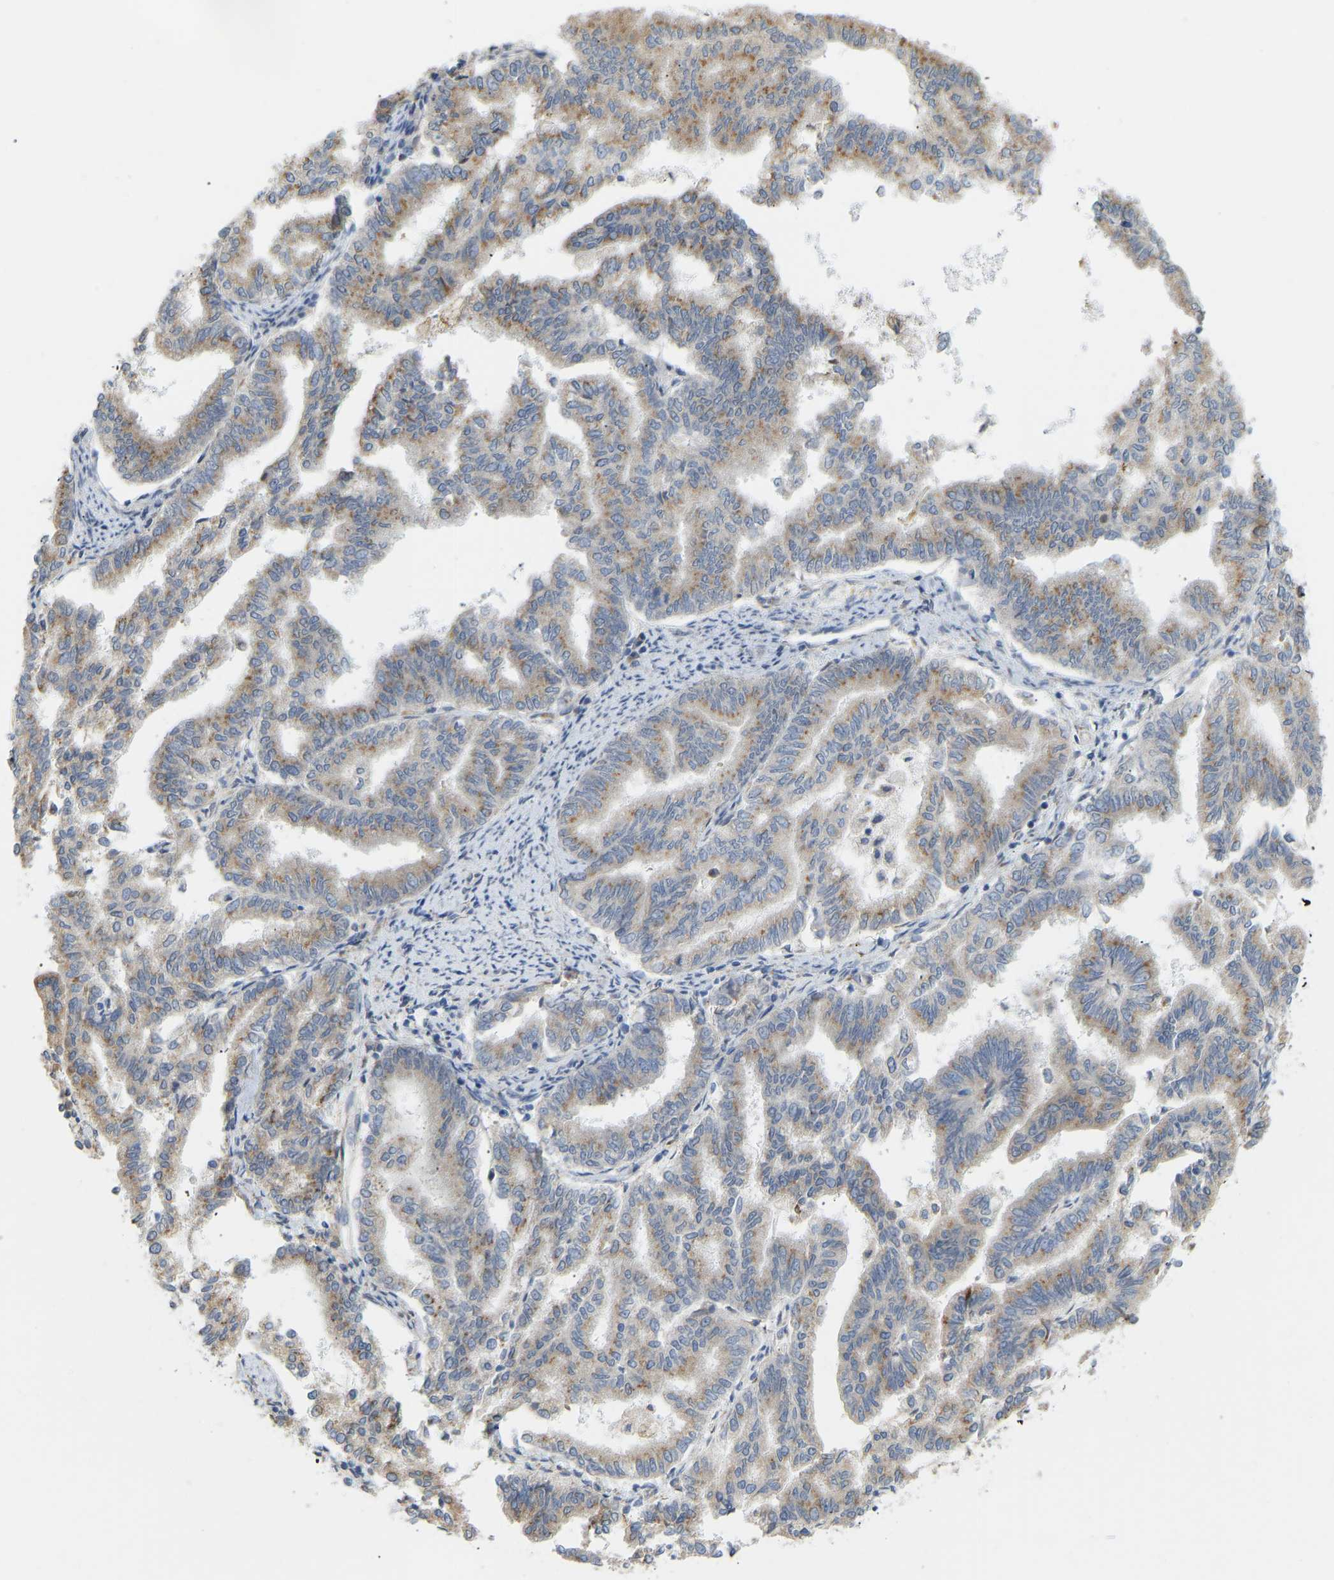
{"staining": {"intensity": "moderate", "quantity": ">75%", "location": "cytoplasmic/membranous"}, "tissue": "endometrial cancer", "cell_type": "Tumor cells", "image_type": "cancer", "snomed": [{"axis": "morphology", "description": "Adenocarcinoma, NOS"}, {"axis": "topography", "description": "Endometrium"}], "caption": "A medium amount of moderate cytoplasmic/membranous expression is present in approximately >75% of tumor cells in endometrial cancer (adenocarcinoma) tissue.", "gene": "BEND3", "patient": {"sex": "female", "age": 79}}